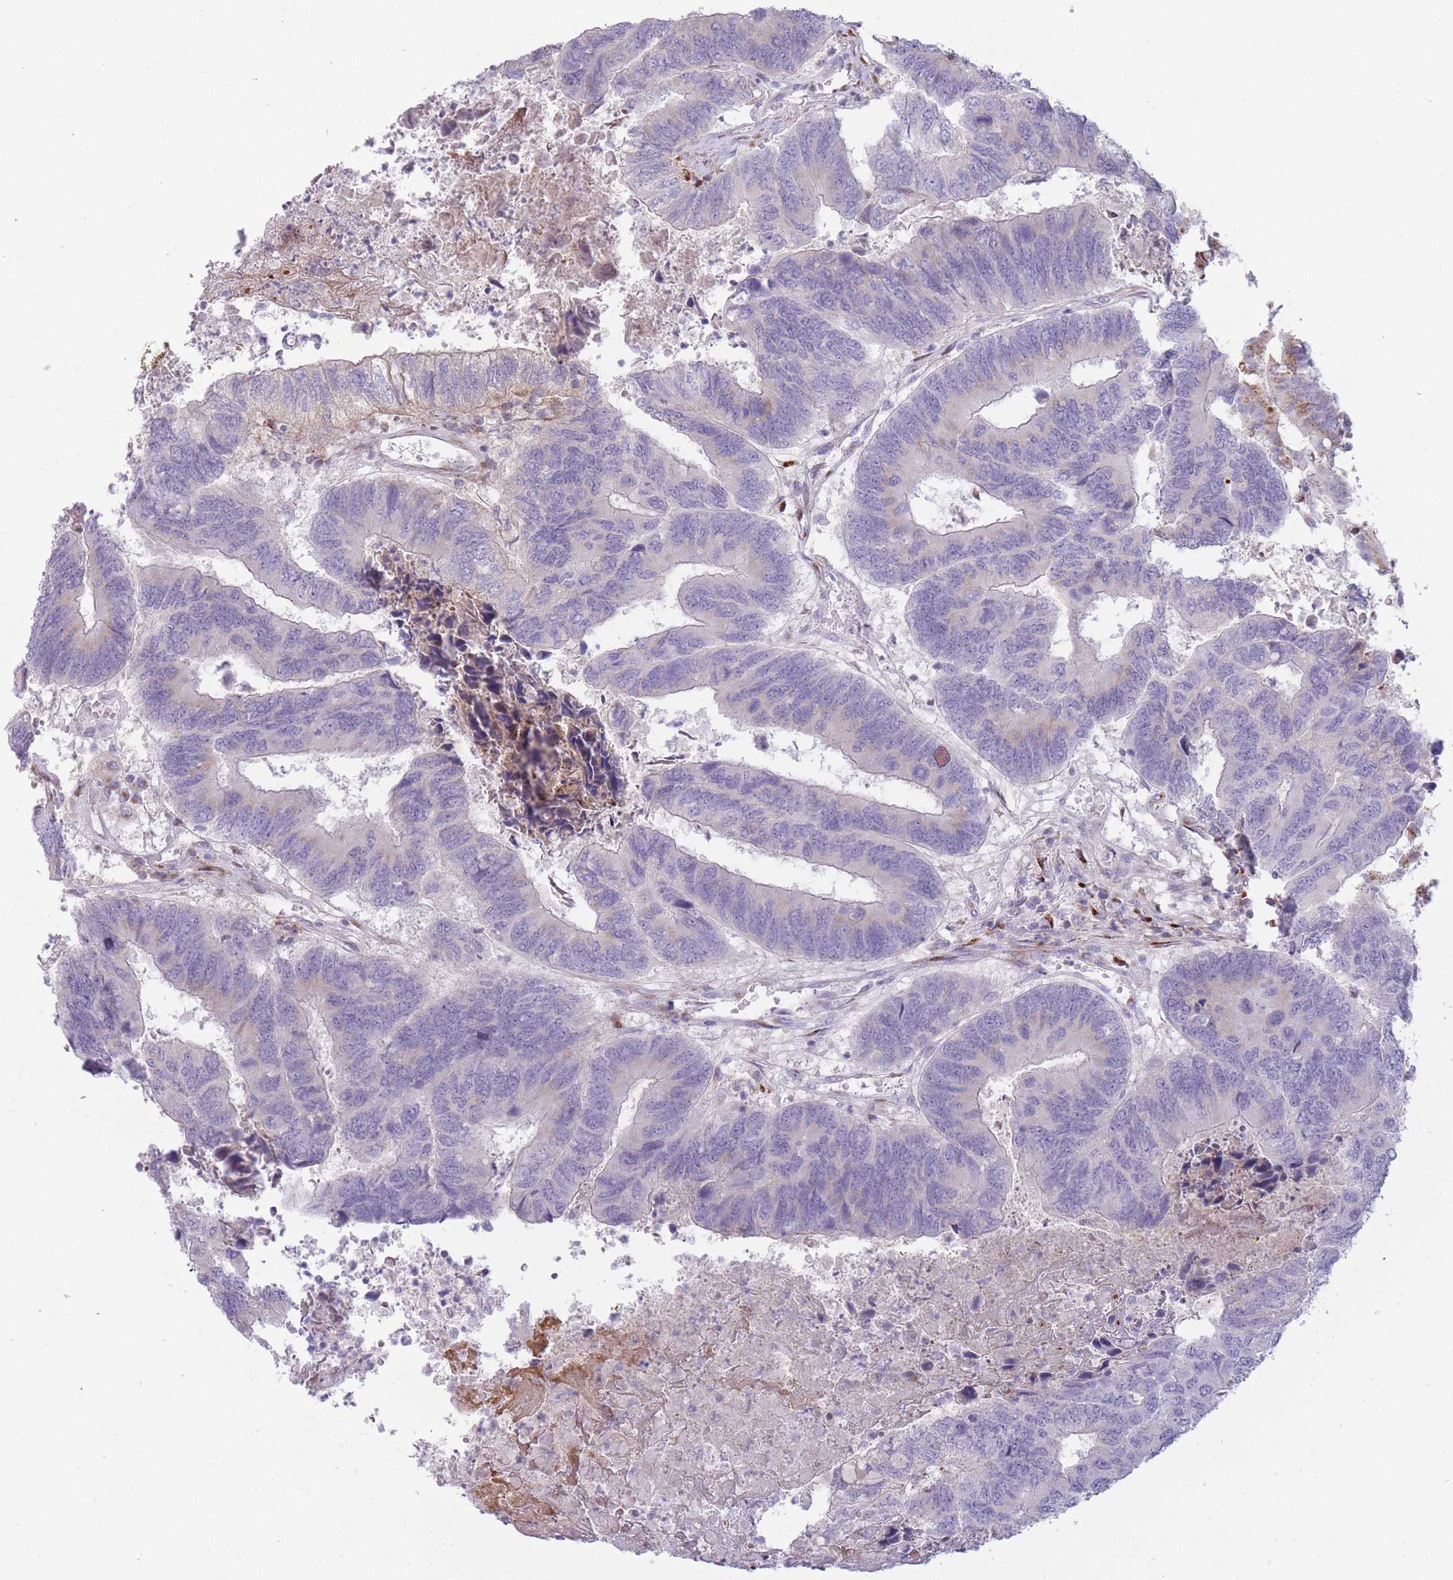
{"staining": {"intensity": "negative", "quantity": "none", "location": "none"}, "tissue": "colorectal cancer", "cell_type": "Tumor cells", "image_type": "cancer", "snomed": [{"axis": "morphology", "description": "Adenocarcinoma, NOS"}, {"axis": "topography", "description": "Colon"}], "caption": "Colorectal cancer was stained to show a protein in brown. There is no significant expression in tumor cells. (Immunohistochemistry, brightfield microscopy, high magnification).", "gene": "PPP3R2", "patient": {"sex": "female", "age": 67}}